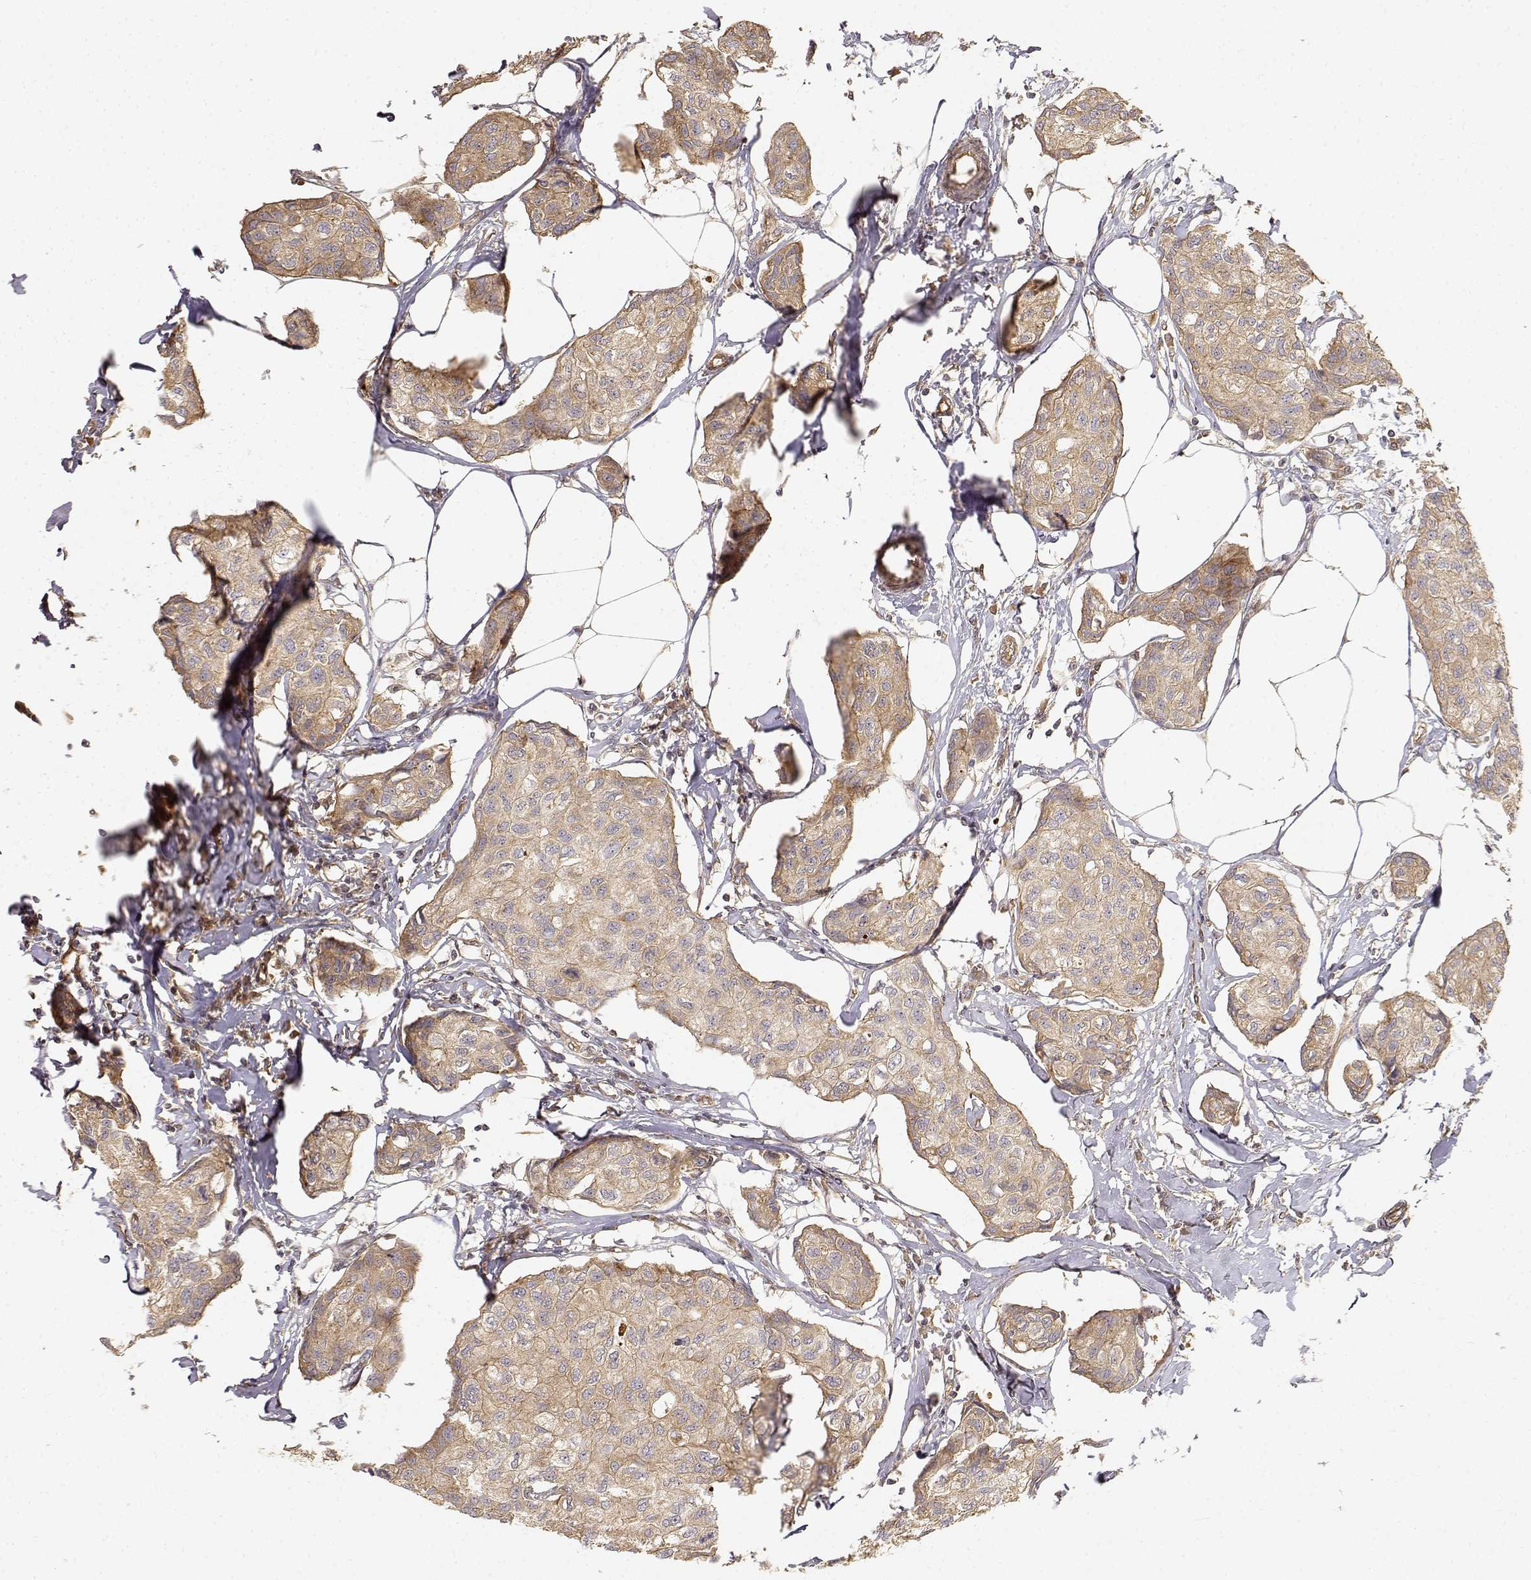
{"staining": {"intensity": "weak", "quantity": ">75%", "location": "cytoplasmic/membranous"}, "tissue": "breast cancer", "cell_type": "Tumor cells", "image_type": "cancer", "snomed": [{"axis": "morphology", "description": "Duct carcinoma"}, {"axis": "topography", "description": "Breast"}], "caption": "Immunohistochemistry (IHC) of human invasive ductal carcinoma (breast) displays low levels of weak cytoplasmic/membranous staining in approximately >75% of tumor cells.", "gene": "CDK5RAP2", "patient": {"sex": "female", "age": 80}}